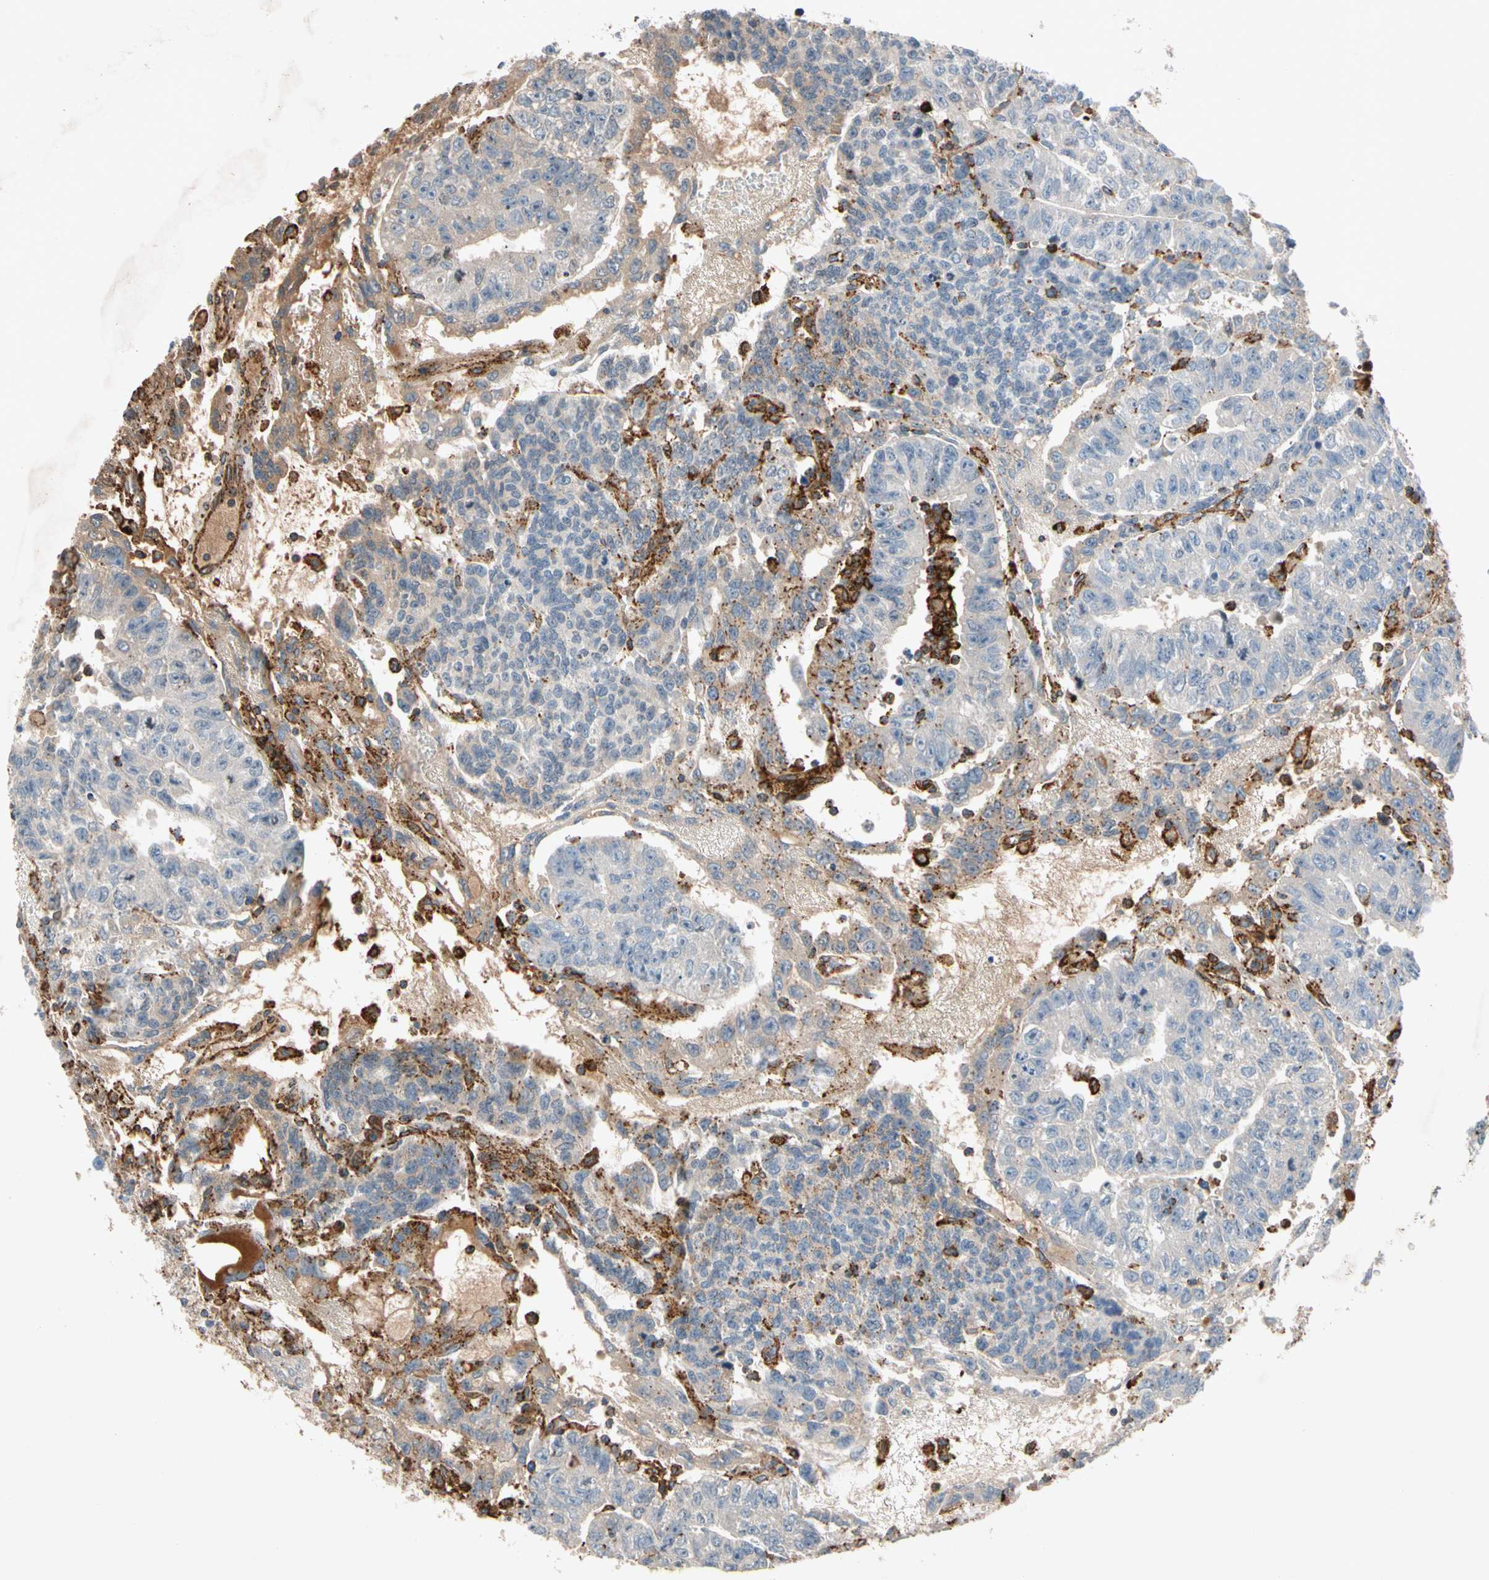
{"staining": {"intensity": "weak", "quantity": "25%-75%", "location": "cytoplasmic/membranous"}, "tissue": "testis cancer", "cell_type": "Tumor cells", "image_type": "cancer", "snomed": [{"axis": "morphology", "description": "Seminoma, NOS"}, {"axis": "morphology", "description": "Carcinoma, Embryonal, NOS"}, {"axis": "topography", "description": "Testis"}], "caption": "Protein staining by immunohistochemistry shows weak cytoplasmic/membranous positivity in approximately 25%-75% of tumor cells in testis seminoma.", "gene": "NDFIP2", "patient": {"sex": "male", "age": 52}}